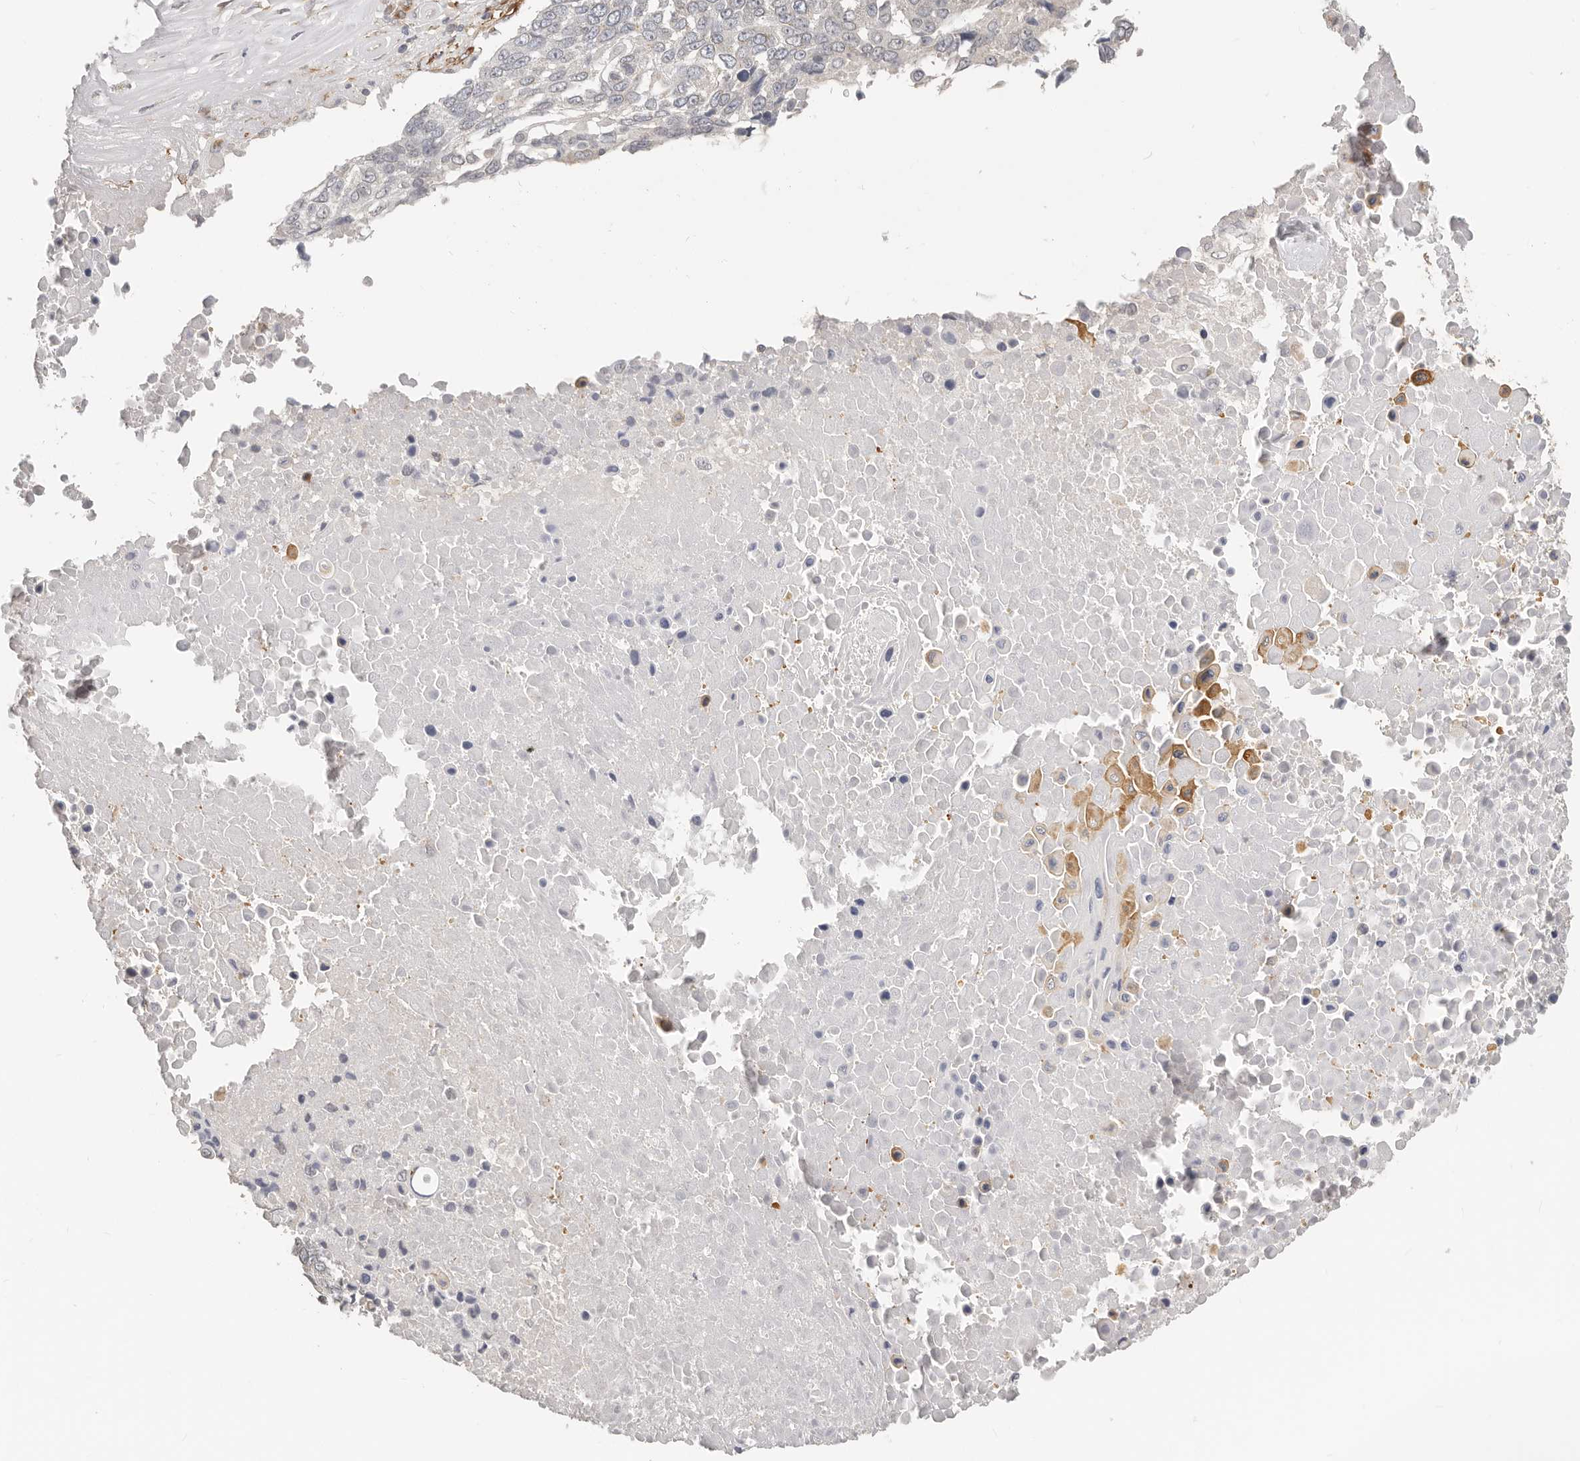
{"staining": {"intensity": "weak", "quantity": "25%-75%", "location": "cytoplasmic/membranous"}, "tissue": "lung cancer", "cell_type": "Tumor cells", "image_type": "cancer", "snomed": [{"axis": "morphology", "description": "Squamous cell carcinoma, NOS"}, {"axis": "topography", "description": "Lung"}], "caption": "Immunohistochemical staining of lung cancer (squamous cell carcinoma) demonstrates weak cytoplasmic/membranous protein positivity in about 25%-75% of tumor cells.", "gene": "RABAC1", "patient": {"sex": "male", "age": 66}}